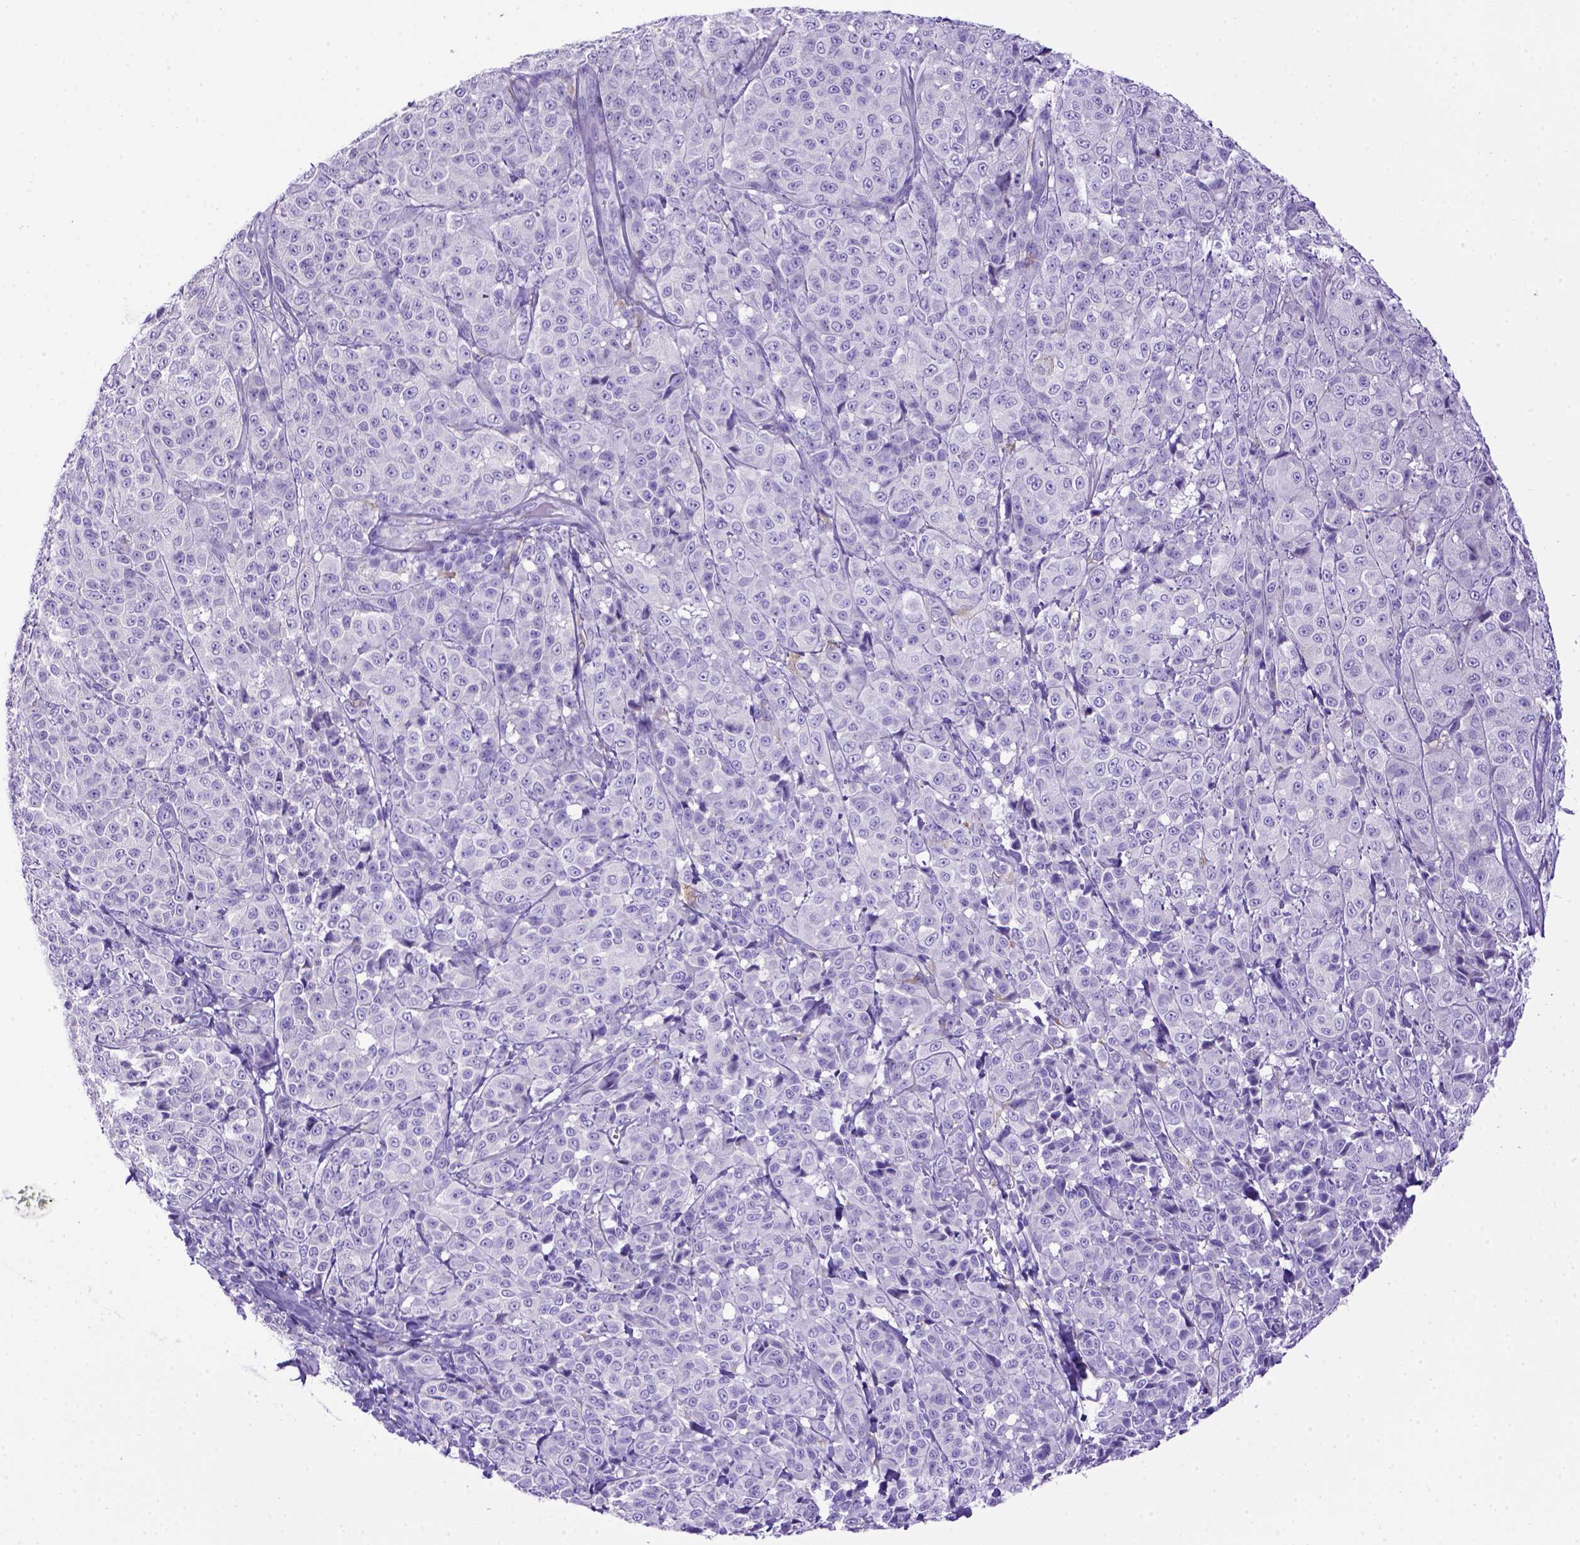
{"staining": {"intensity": "negative", "quantity": "none", "location": "none"}, "tissue": "melanoma", "cell_type": "Tumor cells", "image_type": "cancer", "snomed": [{"axis": "morphology", "description": "Malignant melanoma, NOS"}, {"axis": "topography", "description": "Skin"}], "caption": "Tumor cells are negative for brown protein staining in malignant melanoma.", "gene": "PTGES", "patient": {"sex": "male", "age": 89}}